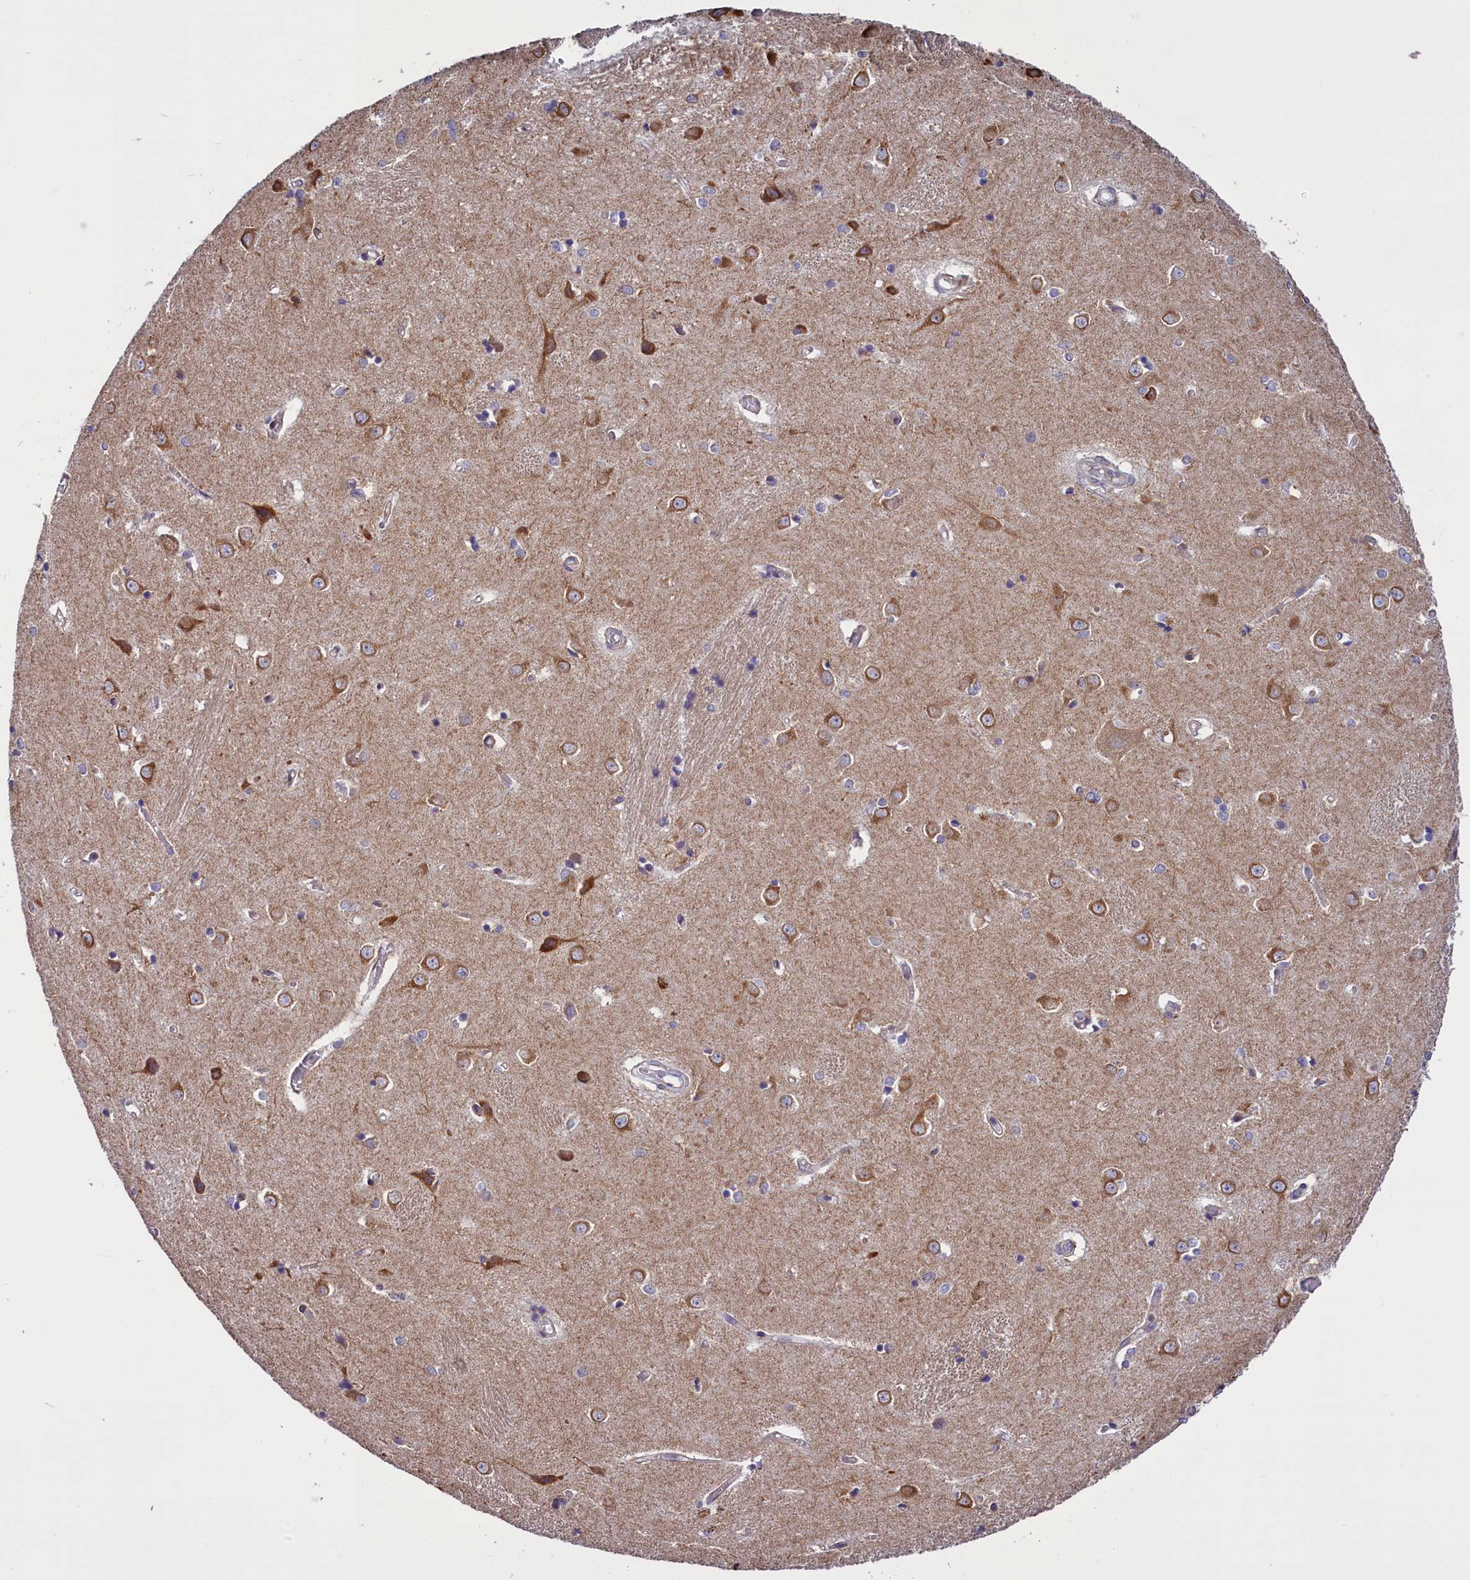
{"staining": {"intensity": "negative", "quantity": "none", "location": "none"}, "tissue": "caudate", "cell_type": "Glial cells", "image_type": "normal", "snomed": [{"axis": "morphology", "description": "Normal tissue, NOS"}, {"axis": "topography", "description": "Lateral ventricle wall"}], "caption": "DAB immunohistochemical staining of unremarkable human caudate shows no significant positivity in glial cells.", "gene": "MIEF2", "patient": {"sex": "male", "age": 37}}